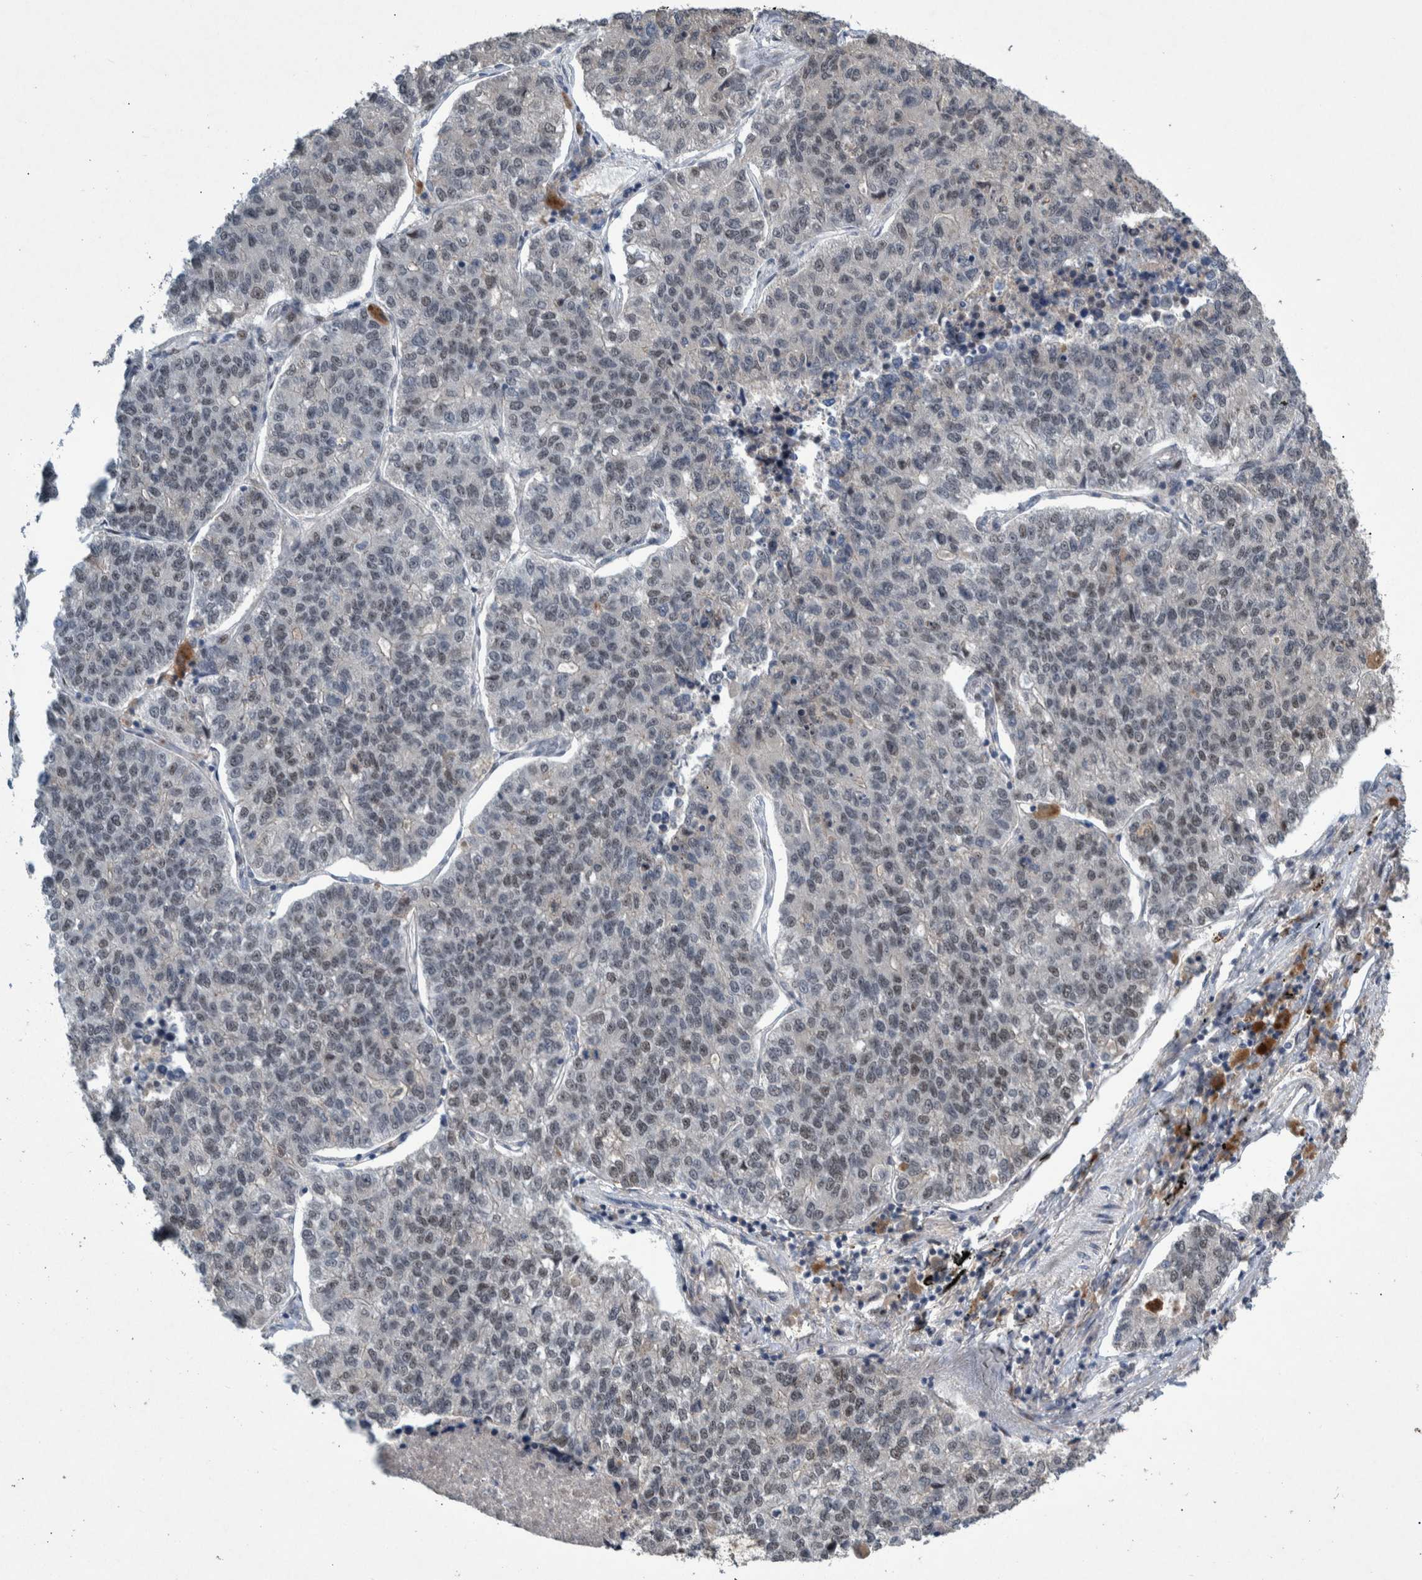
{"staining": {"intensity": "weak", "quantity": "<25%", "location": "nuclear"}, "tissue": "lung cancer", "cell_type": "Tumor cells", "image_type": "cancer", "snomed": [{"axis": "morphology", "description": "Adenocarcinoma, NOS"}, {"axis": "topography", "description": "Lung"}], "caption": "Lung cancer was stained to show a protein in brown. There is no significant positivity in tumor cells.", "gene": "ESRP1", "patient": {"sex": "male", "age": 49}}